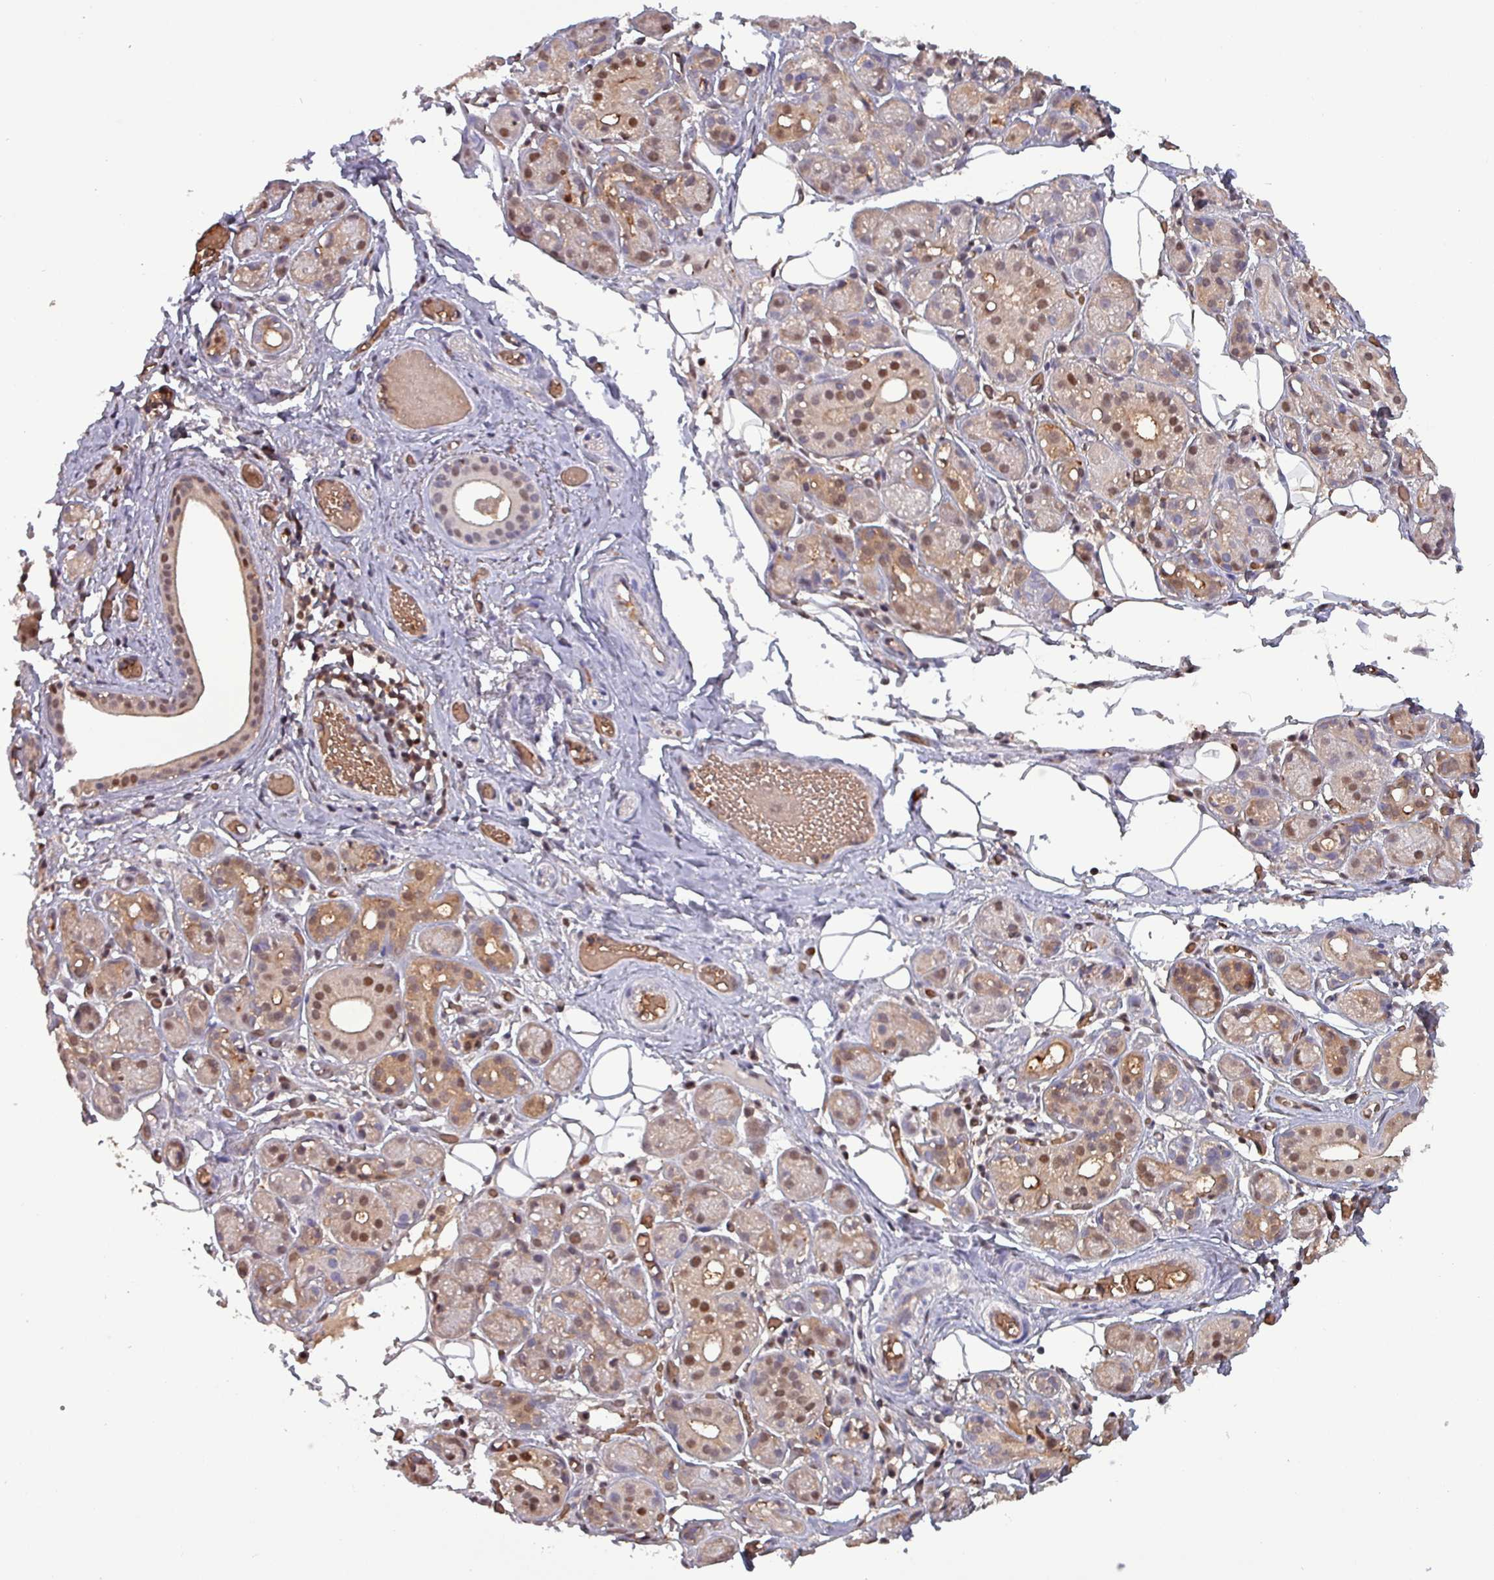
{"staining": {"intensity": "moderate", "quantity": "25%-75%", "location": "cytoplasmic/membranous,nuclear"}, "tissue": "salivary gland", "cell_type": "Glandular cells", "image_type": "normal", "snomed": [{"axis": "morphology", "description": "Normal tissue, NOS"}, {"axis": "topography", "description": "Salivary gland"}], "caption": "Glandular cells reveal medium levels of moderate cytoplasmic/membranous,nuclear expression in about 25%-75% of cells in normal salivary gland. (DAB = brown stain, brightfield microscopy at high magnification).", "gene": "PSMB8", "patient": {"sex": "male", "age": 82}}